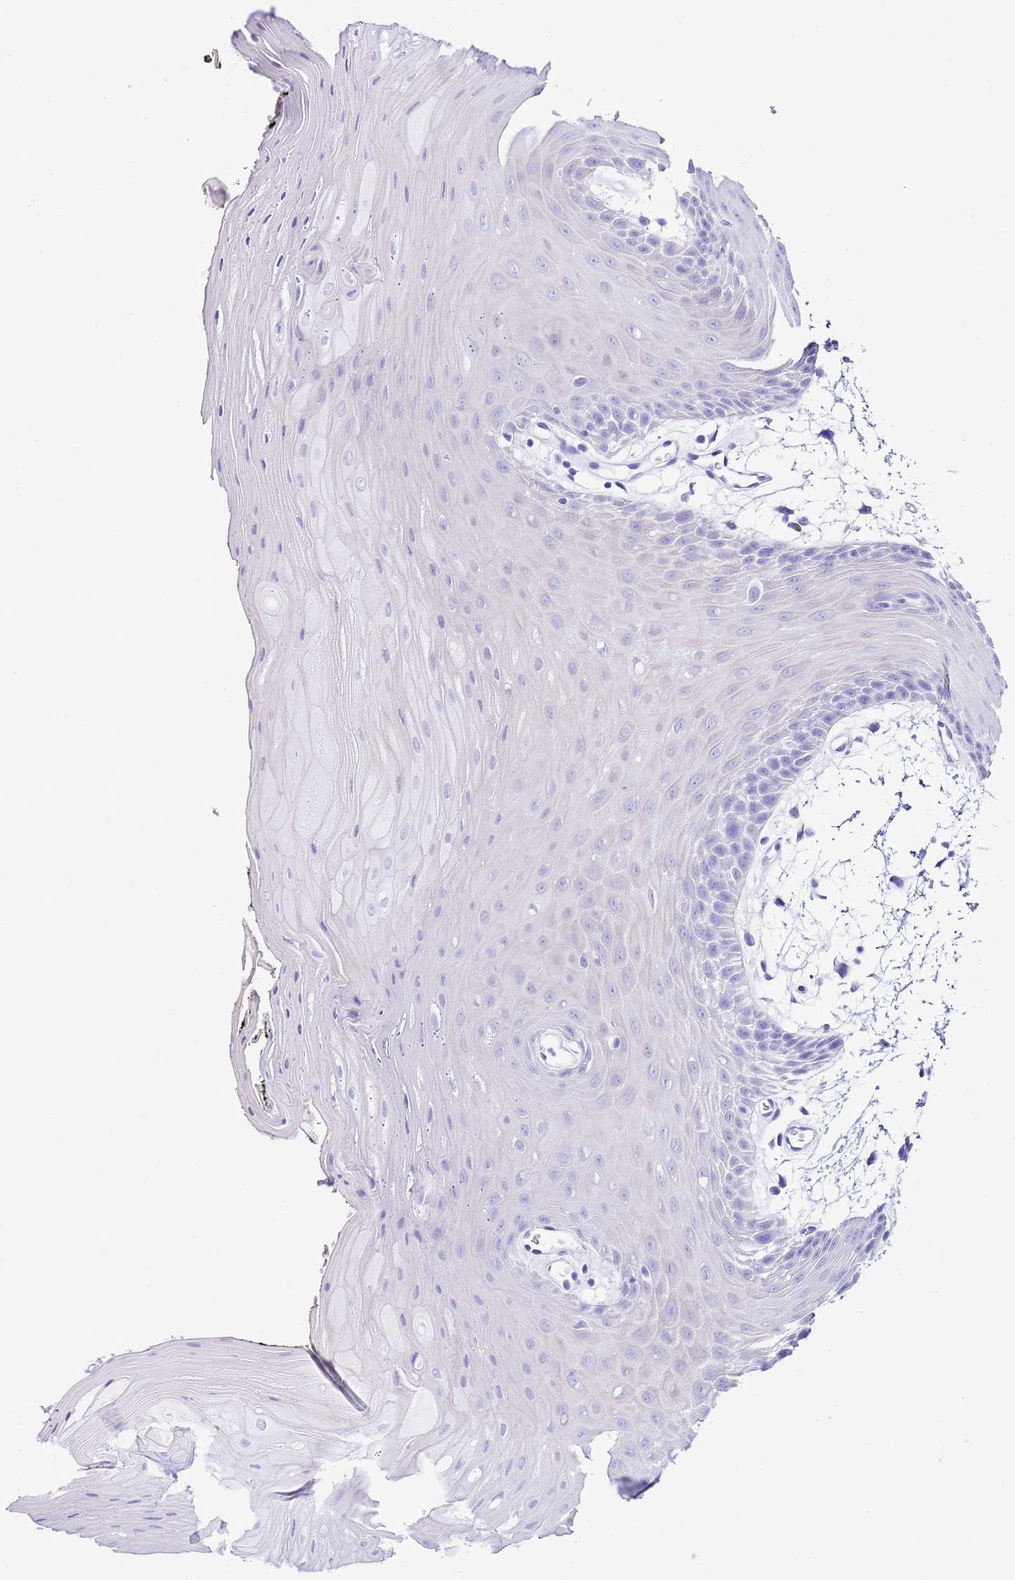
{"staining": {"intensity": "negative", "quantity": "none", "location": "none"}, "tissue": "oral mucosa", "cell_type": "Squamous epithelial cells", "image_type": "normal", "snomed": [{"axis": "morphology", "description": "Normal tissue, NOS"}, {"axis": "topography", "description": "Oral tissue"}, {"axis": "topography", "description": "Tounge, NOS"}], "caption": "IHC of normal oral mucosa shows no expression in squamous epithelial cells. The staining is performed using DAB (3,3'-diaminobenzidine) brown chromogen with nuclei counter-stained in using hematoxylin.", "gene": "KCNC1", "patient": {"sex": "female", "age": 59}}